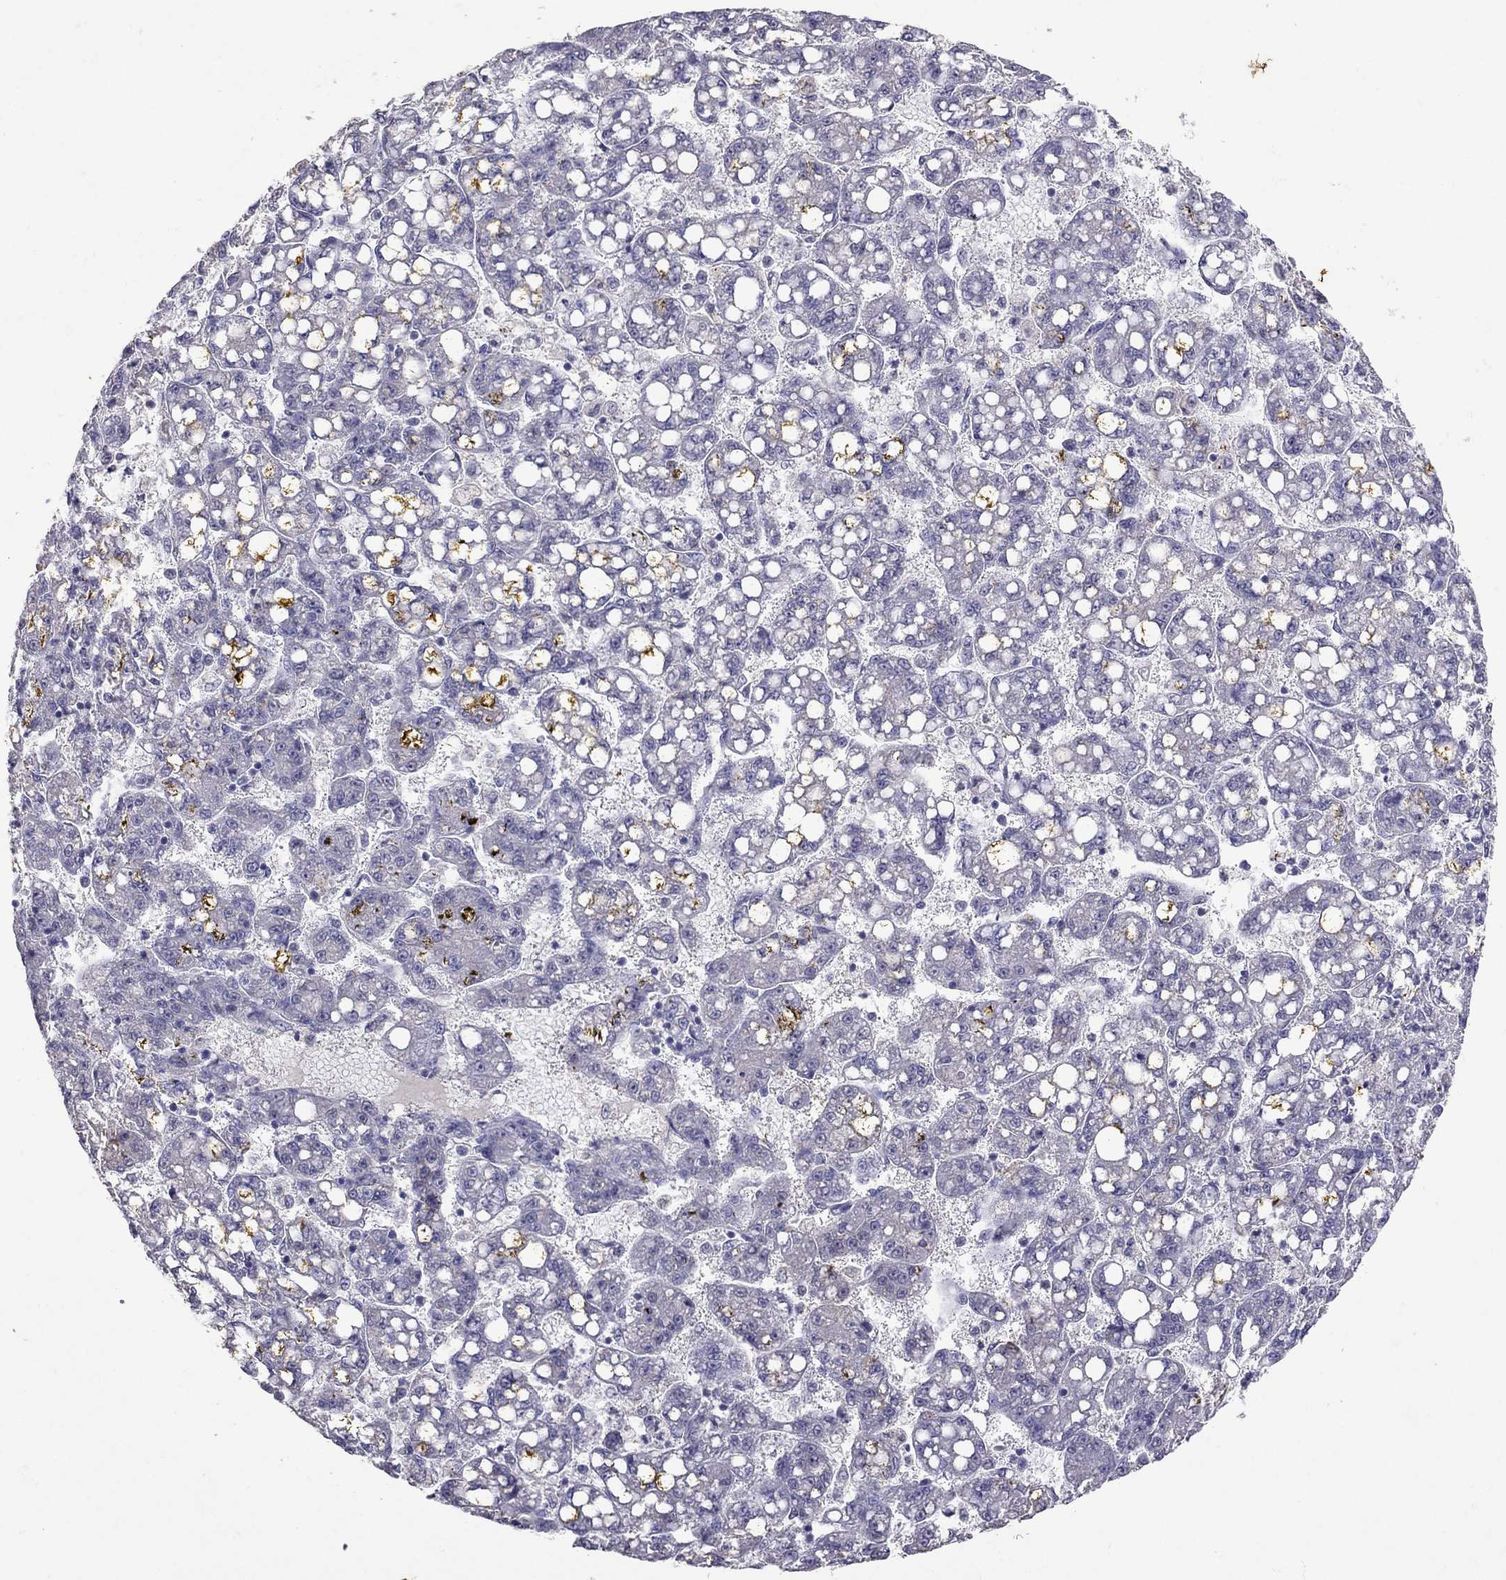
{"staining": {"intensity": "negative", "quantity": "none", "location": "none"}, "tissue": "liver cancer", "cell_type": "Tumor cells", "image_type": "cancer", "snomed": [{"axis": "morphology", "description": "Carcinoma, Hepatocellular, NOS"}, {"axis": "topography", "description": "Liver"}], "caption": "Immunohistochemical staining of human liver cancer (hepatocellular carcinoma) exhibits no significant positivity in tumor cells.", "gene": "FST", "patient": {"sex": "female", "age": 65}}